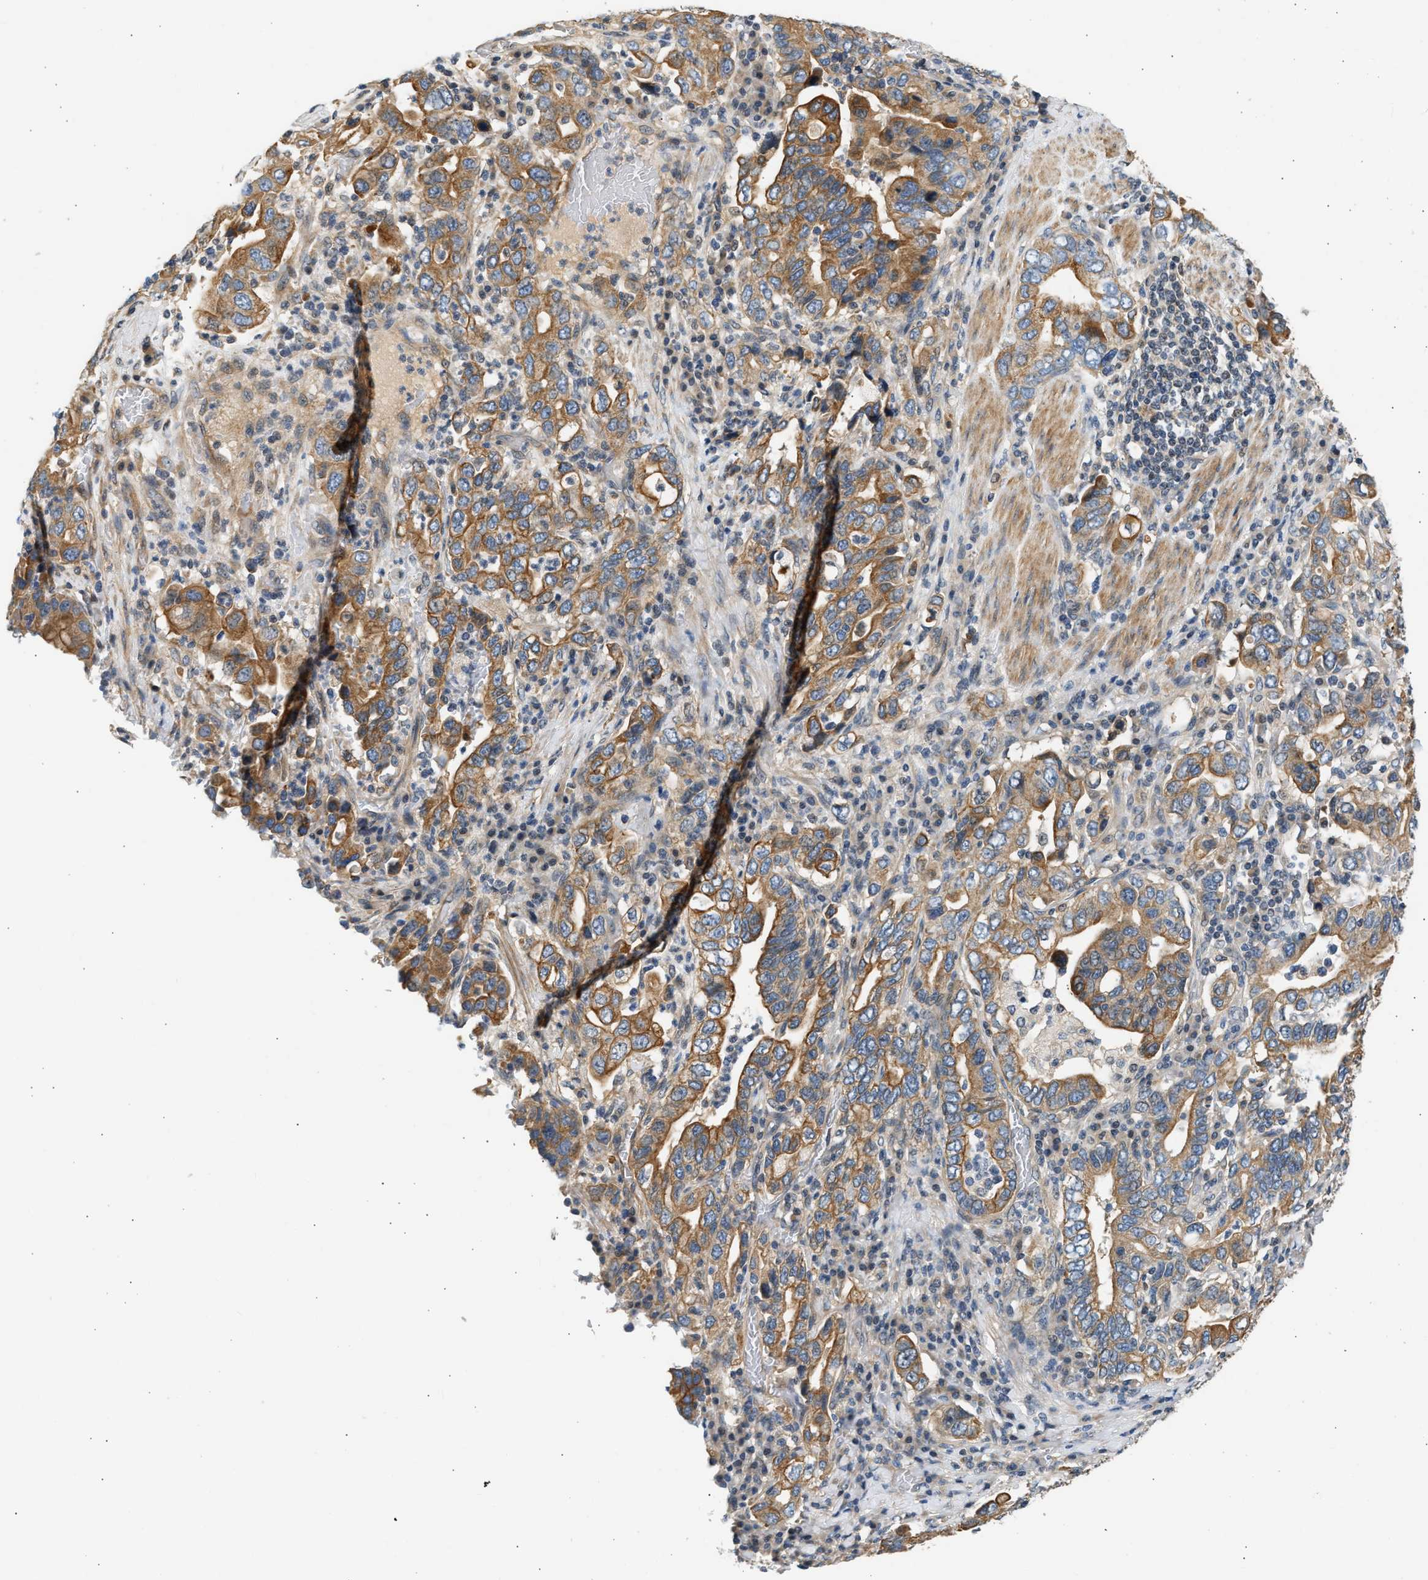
{"staining": {"intensity": "moderate", "quantity": ">75%", "location": "cytoplasmic/membranous"}, "tissue": "stomach cancer", "cell_type": "Tumor cells", "image_type": "cancer", "snomed": [{"axis": "morphology", "description": "Adenocarcinoma, NOS"}, {"axis": "topography", "description": "Stomach, upper"}], "caption": "Protein staining by immunohistochemistry demonstrates moderate cytoplasmic/membranous expression in approximately >75% of tumor cells in stomach cancer (adenocarcinoma).", "gene": "WDR31", "patient": {"sex": "male", "age": 62}}